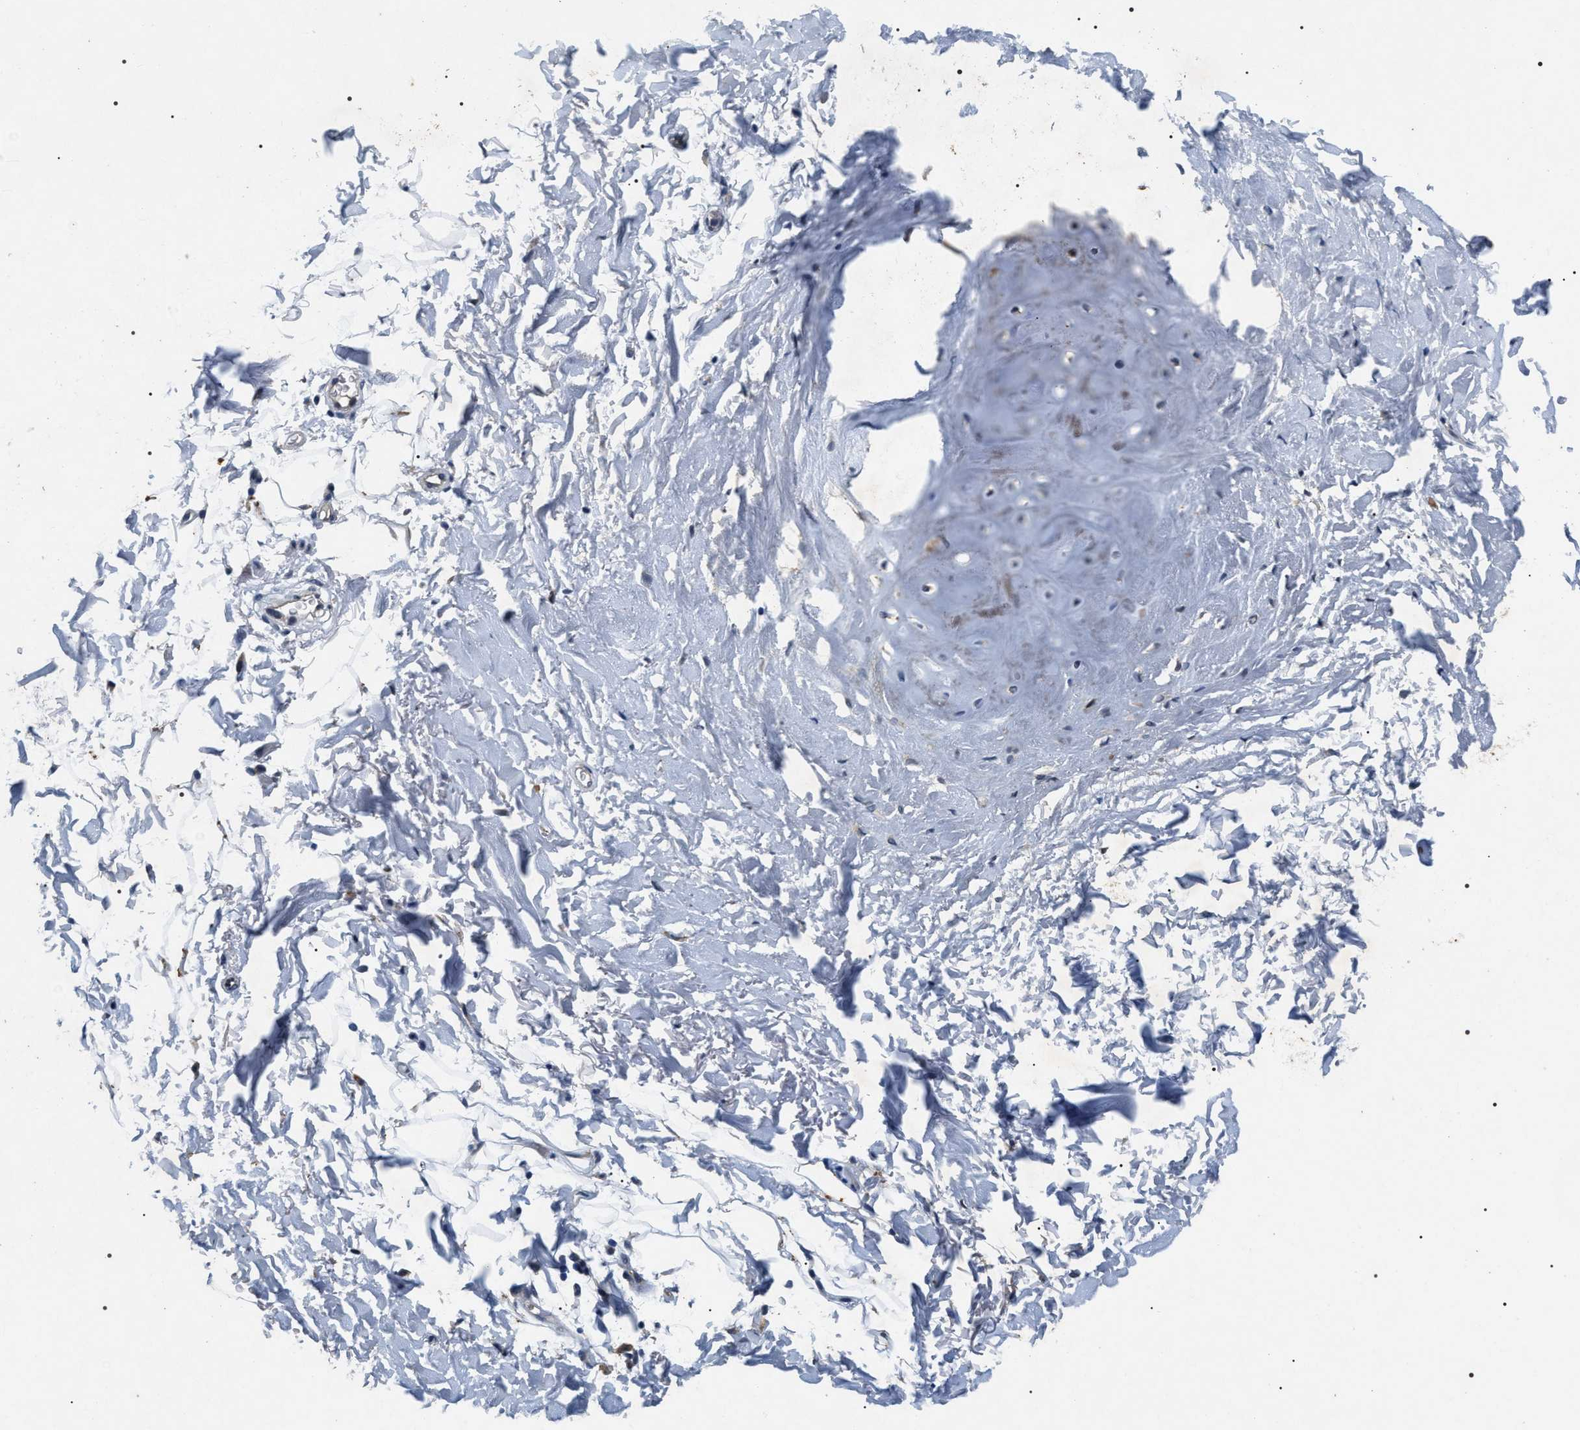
{"staining": {"intensity": "negative", "quantity": "none", "location": "none"}, "tissue": "adipose tissue", "cell_type": "Adipocytes", "image_type": "normal", "snomed": [{"axis": "morphology", "description": "Normal tissue, NOS"}, {"axis": "topography", "description": "Cartilage tissue"}, {"axis": "topography", "description": "Bronchus"}], "caption": "Image shows no protein positivity in adipocytes of unremarkable adipose tissue.", "gene": "IFT81", "patient": {"sex": "female", "age": 73}}